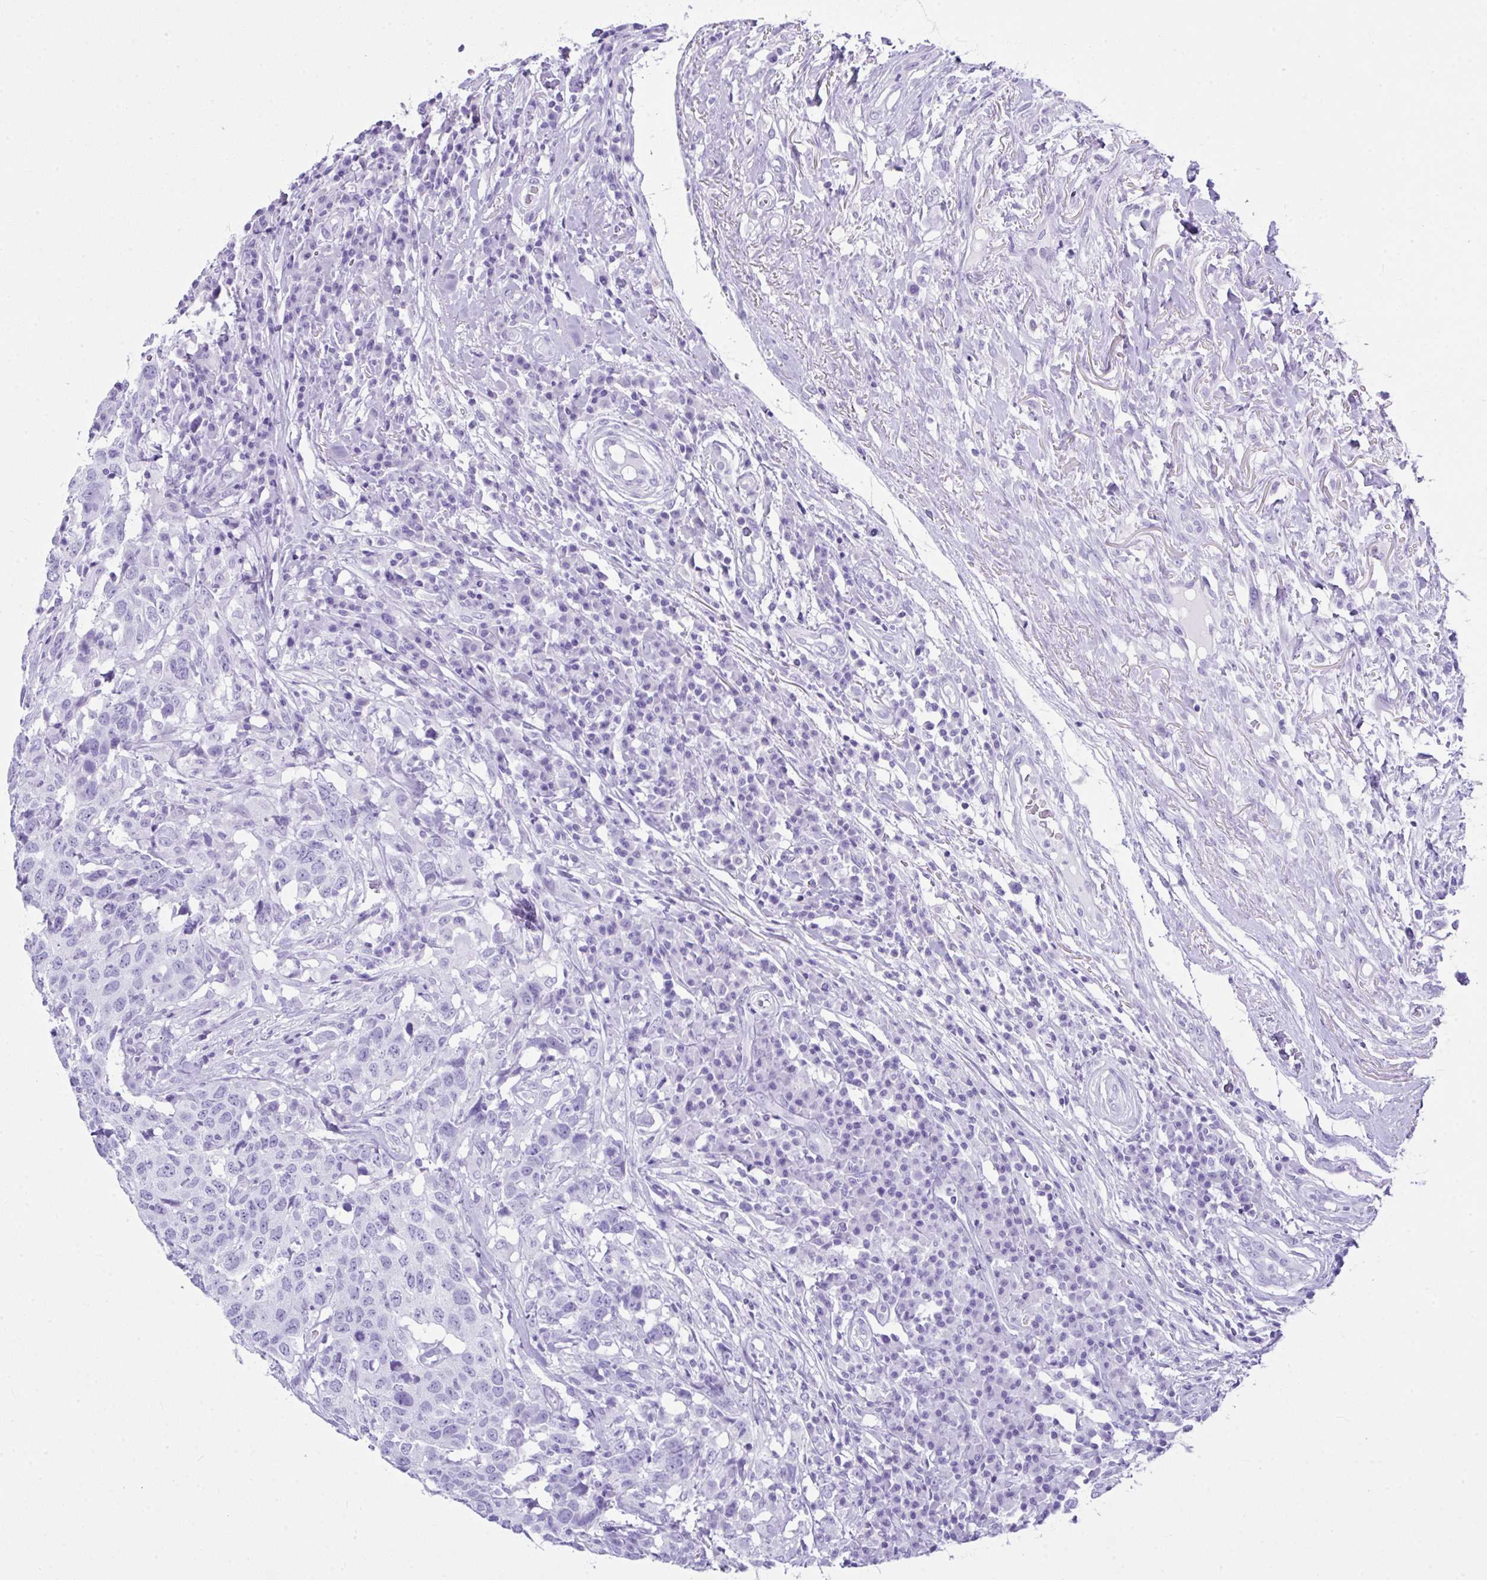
{"staining": {"intensity": "negative", "quantity": "none", "location": "none"}, "tissue": "head and neck cancer", "cell_type": "Tumor cells", "image_type": "cancer", "snomed": [{"axis": "morphology", "description": "Normal tissue, NOS"}, {"axis": "morphology", "description": "Squamous cell carcinoma, NOS"}, {"axis": "topography", "description": "Skeletal muscle"}, {"axis": "topography", "description": "Vascular tissue"}, {"axis": "topography", "description": "Peripheral nerve tissue"}, {"axis": "topography", "description": "Head-Neck"}], "caption": "This is a micrograph of immunohistochemistry (IHC) staining of head and neck cancer, which shows no expression in tumor cells.", "gene": "LGALS4", "patient": {"sex": "male", "age": 66}}